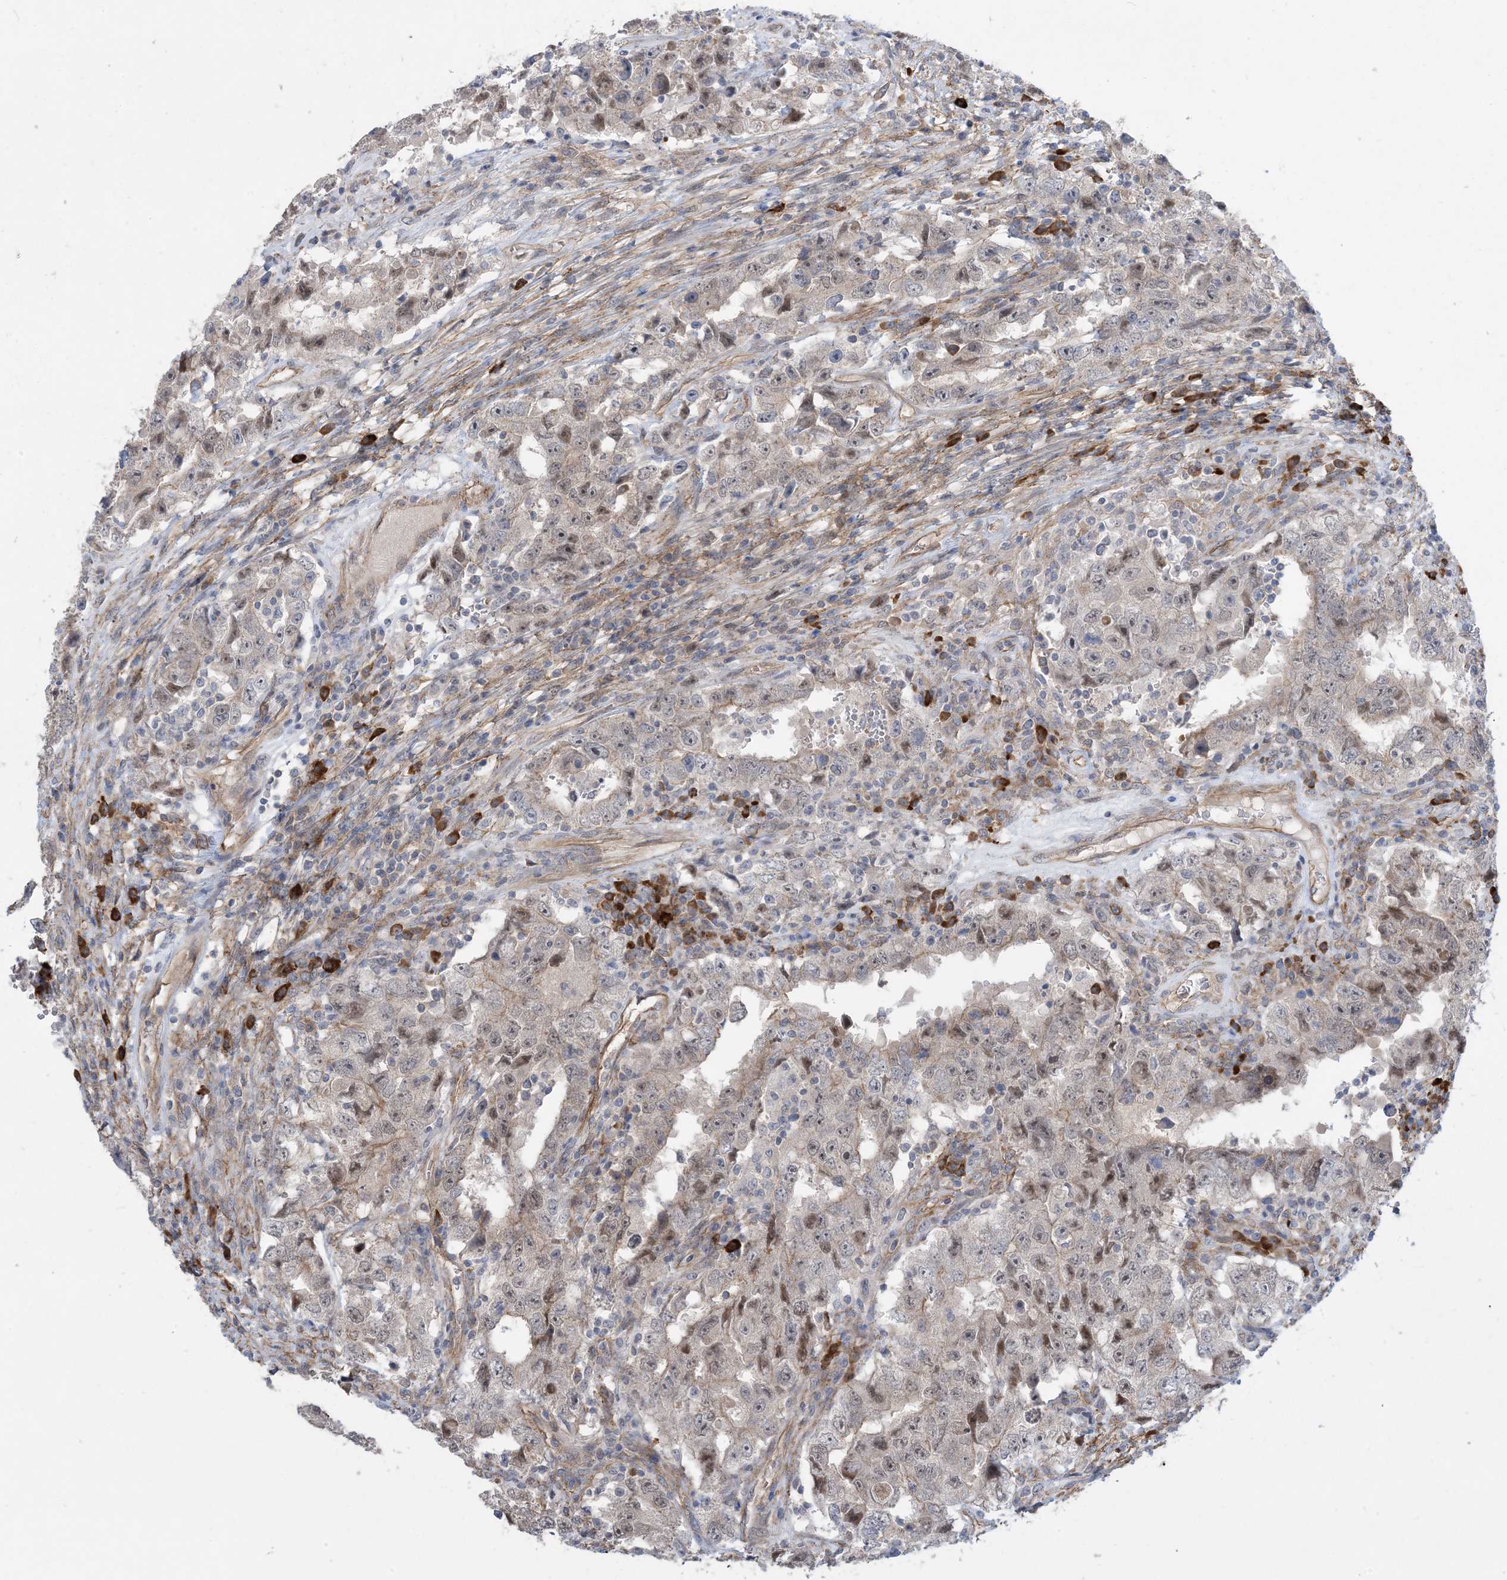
{"staining": {"intensity": "weak", "quantity": "<25%", "location": "cytoplasmic/membranous,nuclear"}, "tissue": "testis cancer", "cell_type": "Tumor cells", "image_type": "cancer", "snomed": [{"axis": "morphology", "description": "Carcinoma, Embryonal, NOS"}, {"axis": "topography", "description": "Testis"}], "caption": "Photomicrograph shows no protein positivity in tumor cells of testis cancer (embryonal carcinoma) tissue.", "gene": "AOC1", "patient": {"sex": "male", "age": 26}}